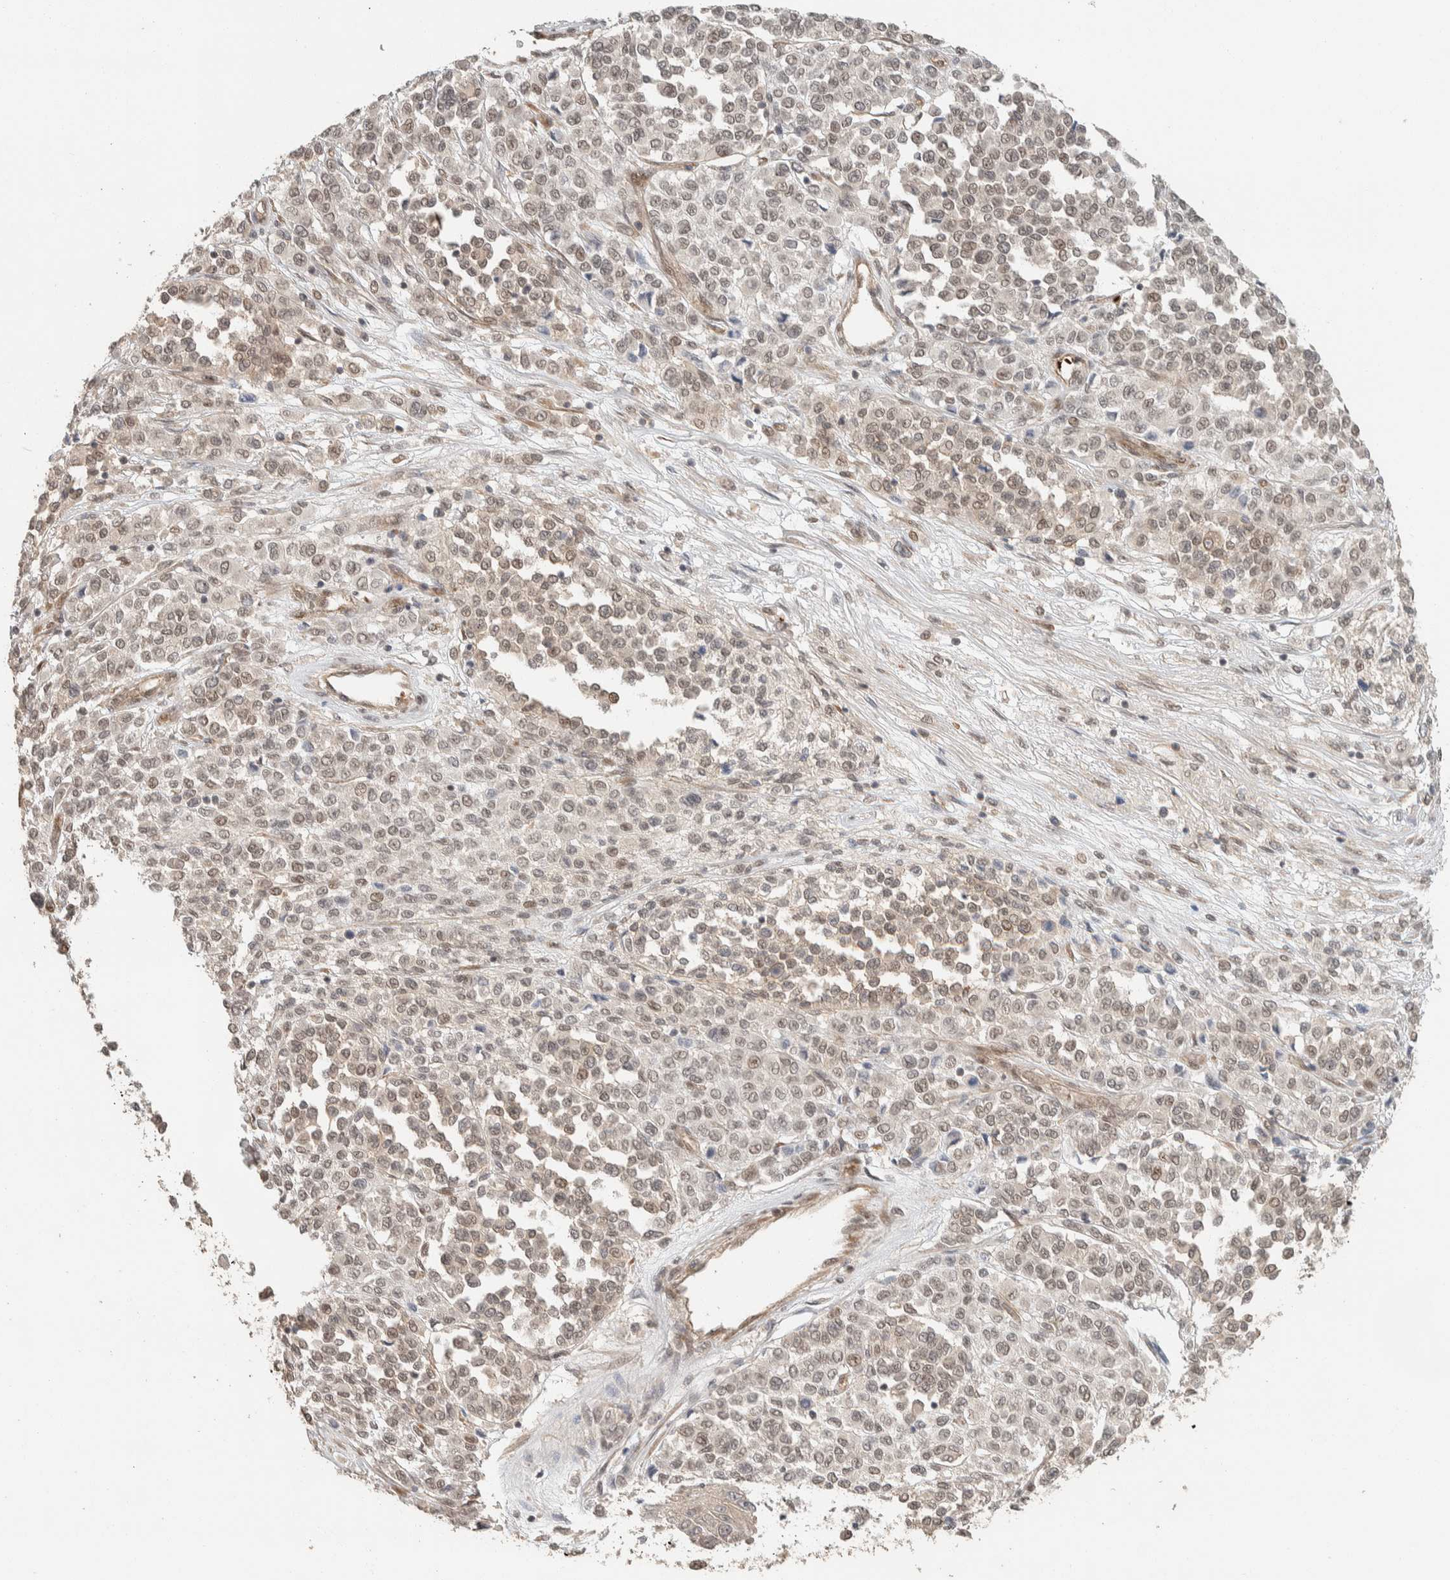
{"staining": {"intensity": "weak", "quantity": ">75%", "location": "nuclear"}, "tissue": "melanoma", "cell_type": "Tumor cells", "image_type": "cancer", "snomed": [{"axis": "morphology", "description": "Malignant melanoma, Metastatic site"}, {"axis": "topography", "description": "Pancreas"}], "caption": "The image shows staining of melanoma, revealing weak nuclear protein expression (brown color) within tumor cells.", "gene": "ZBTB2", "patient": {"sex": "female", "age": 30}}